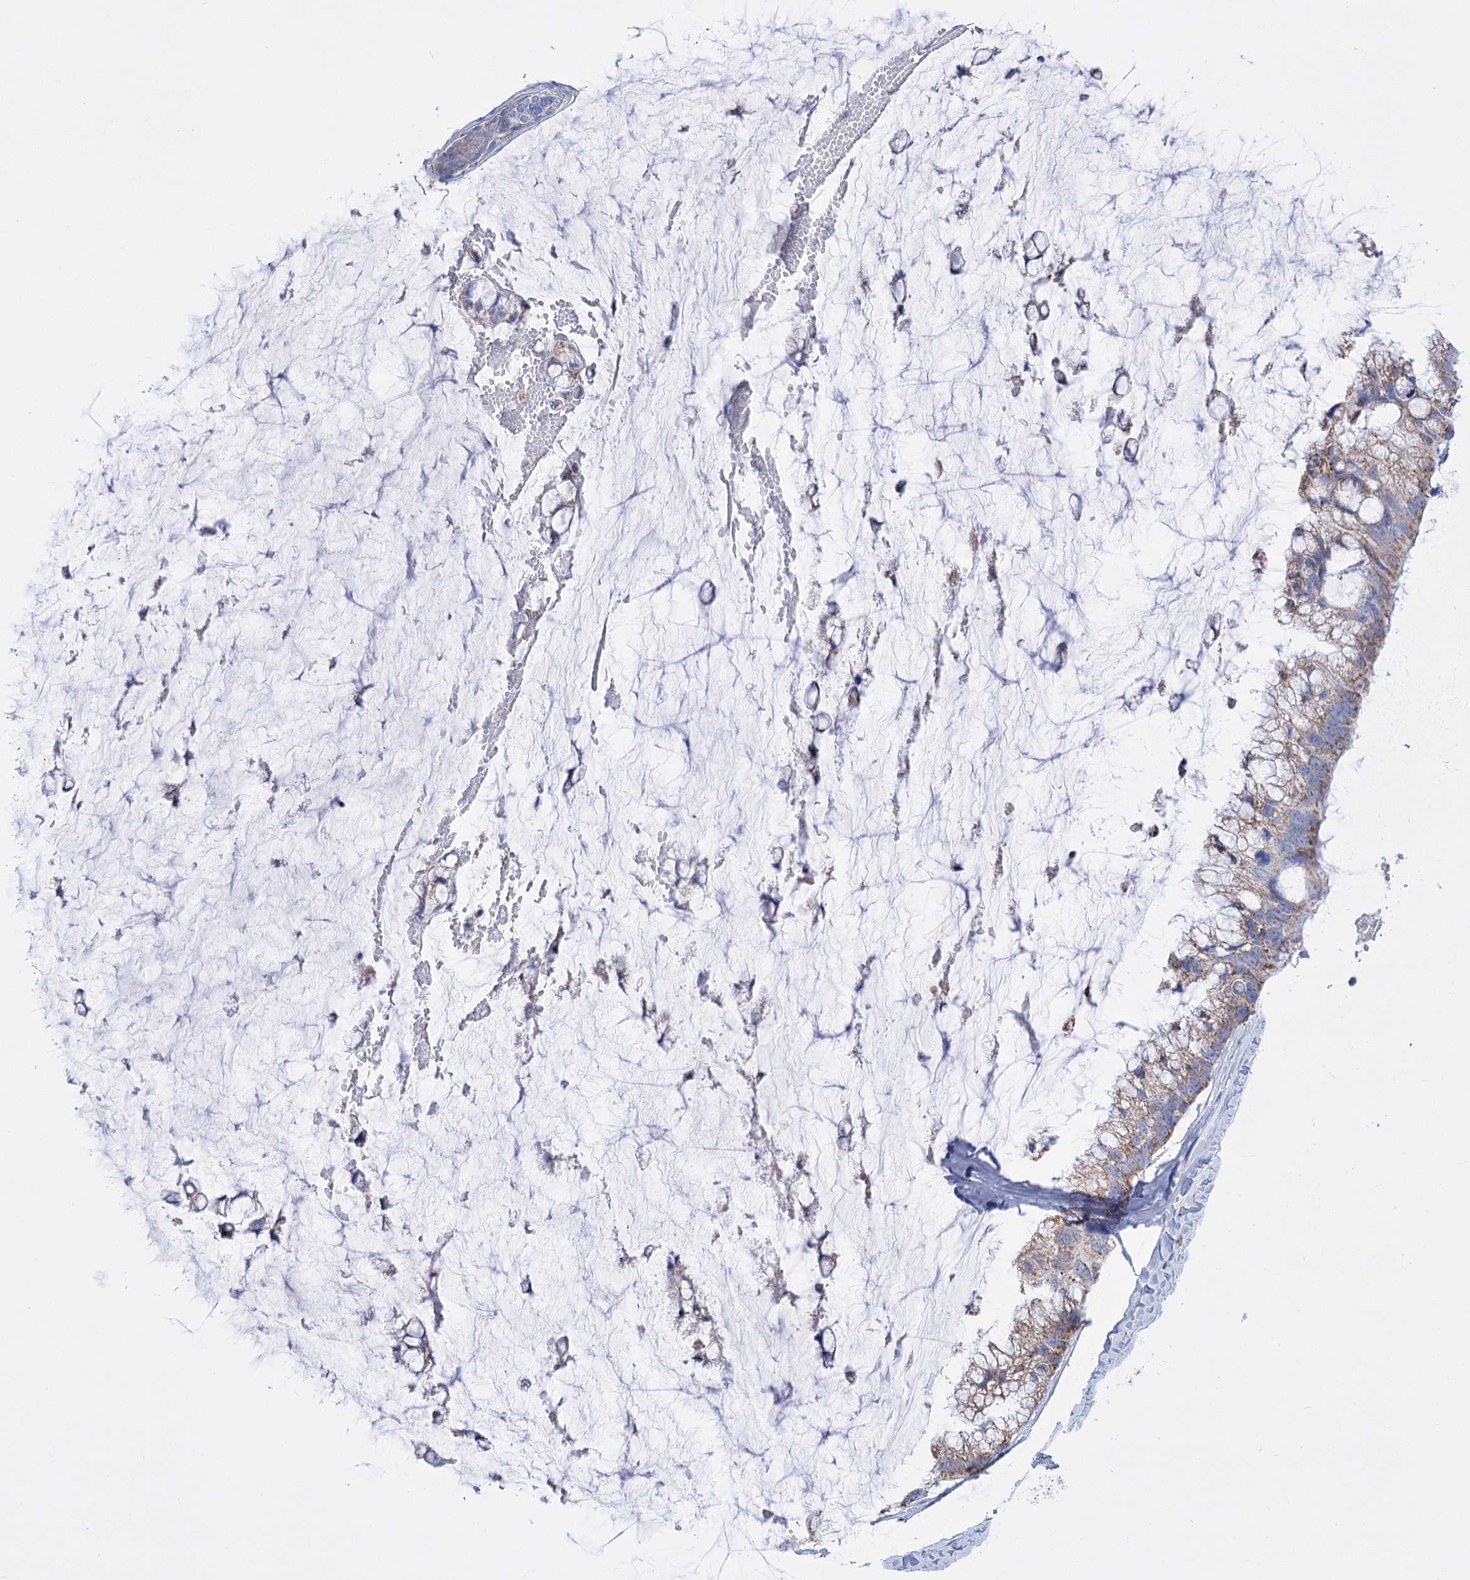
{"staining": {"intensity": "weak", "quantity": ">75%", "location": "cytoplasmic/membranous"}, "tissue": "ovarian cancer", "cell_type": "Tumor cells", "image_type": "cancer", "snomed": [{"axis": "morphology", "description": "Cystadenocarcinoma, mucinous, NOS"}, {"axis": "topography", "description": "Ovary"}], "caption": "Immunohistochemical staining of human ovarian cancer reveals weak cytoplasmic/membranous protein staining in about >75% of tumor cells.", "gene": "PDHB", "patient": {"sex": "female", "age": 39}}